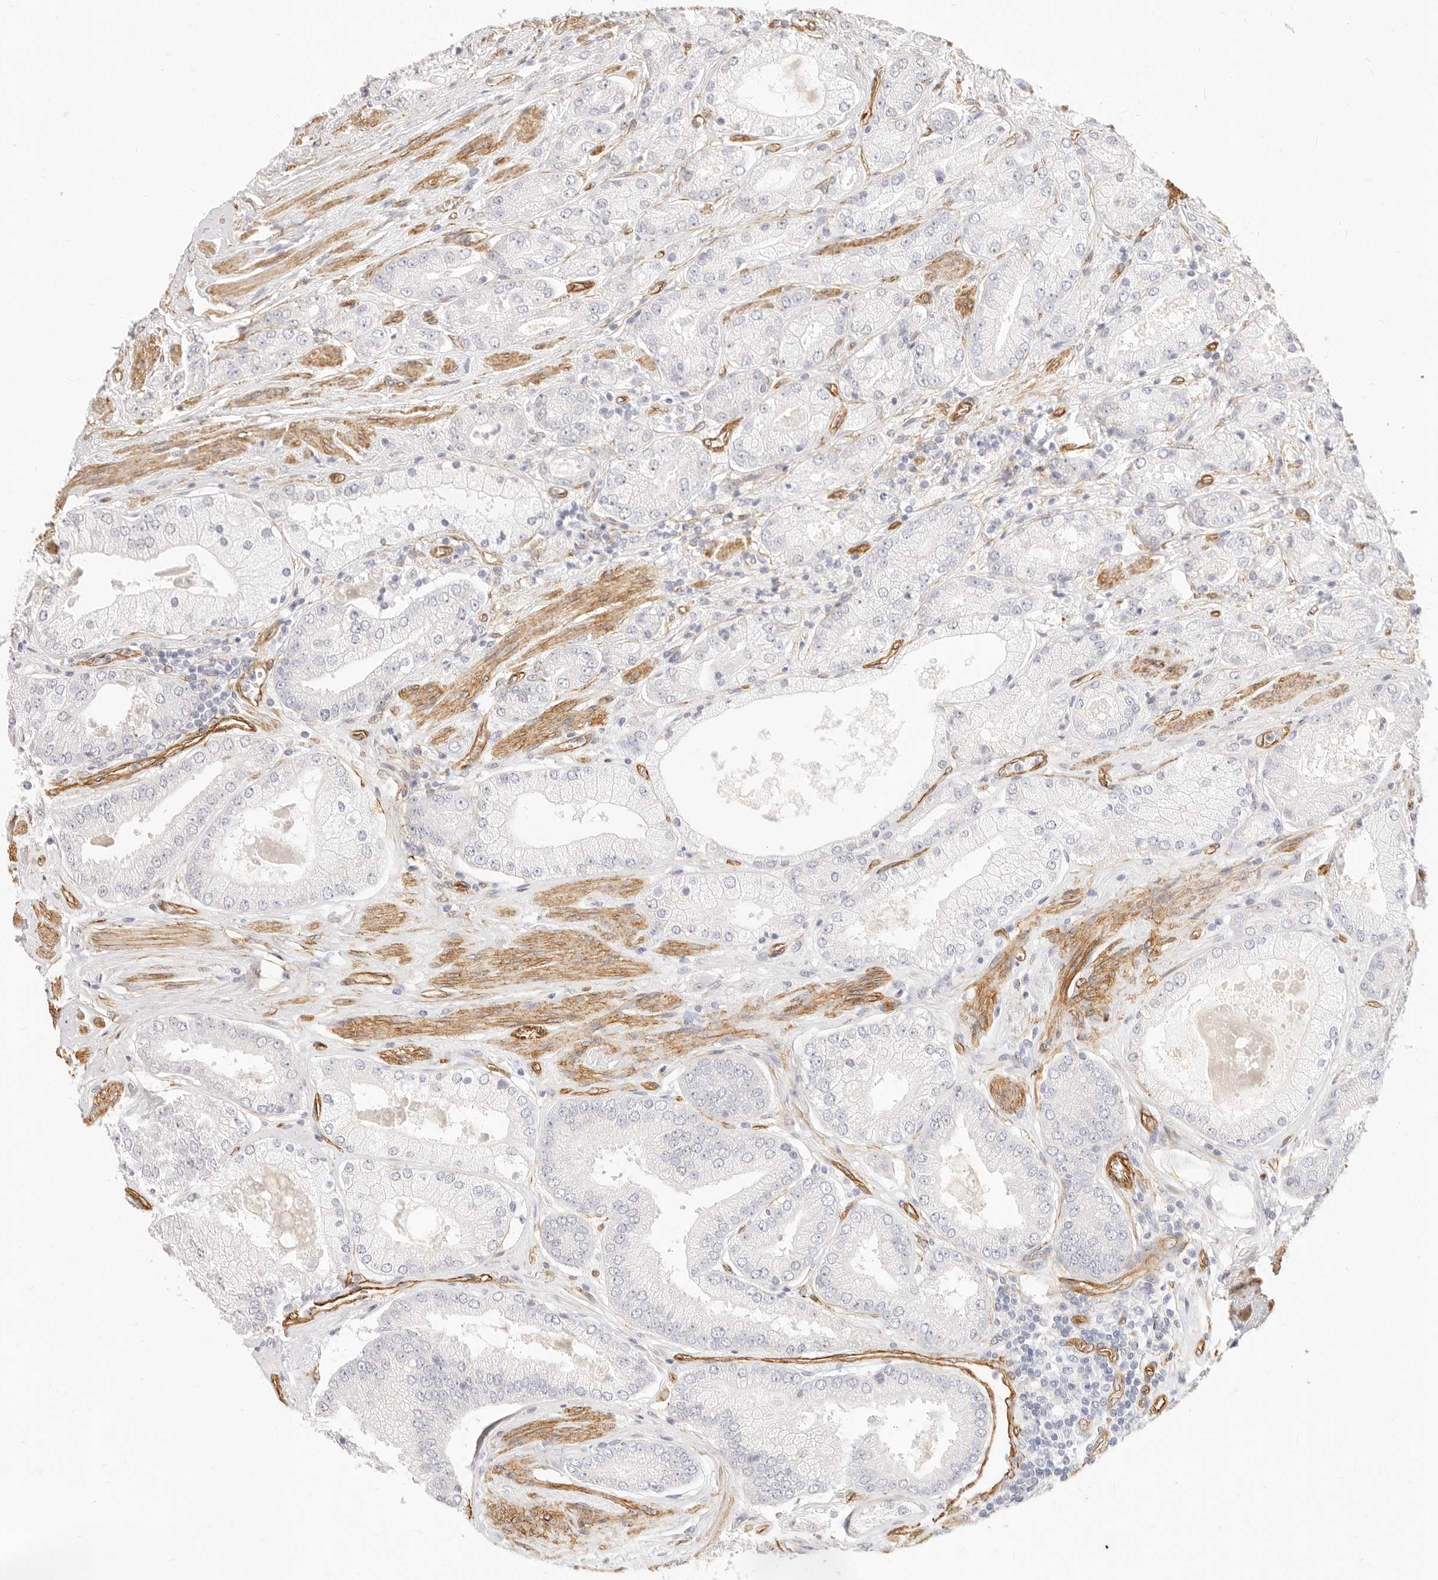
{"staining": {"intensity": "negative", "quantity": "none", "location": "none"}, "tissue": "prostate cancer", "cell_type": "Tumor cells", "image_type": "cancer", "snomed": [{"axis": "morphology", "description": "Adenocarcinoma, High grade"}, {"axis": "topography", "description": "Prostate"}], "caption": "Immunohistochemistry (IHC) of adenocarcinoma (high-grade) (prostate) exhibits no positivity in tumor cells.", "gene": "NUS1", "patient": {"sex": "male", "age": 58}}